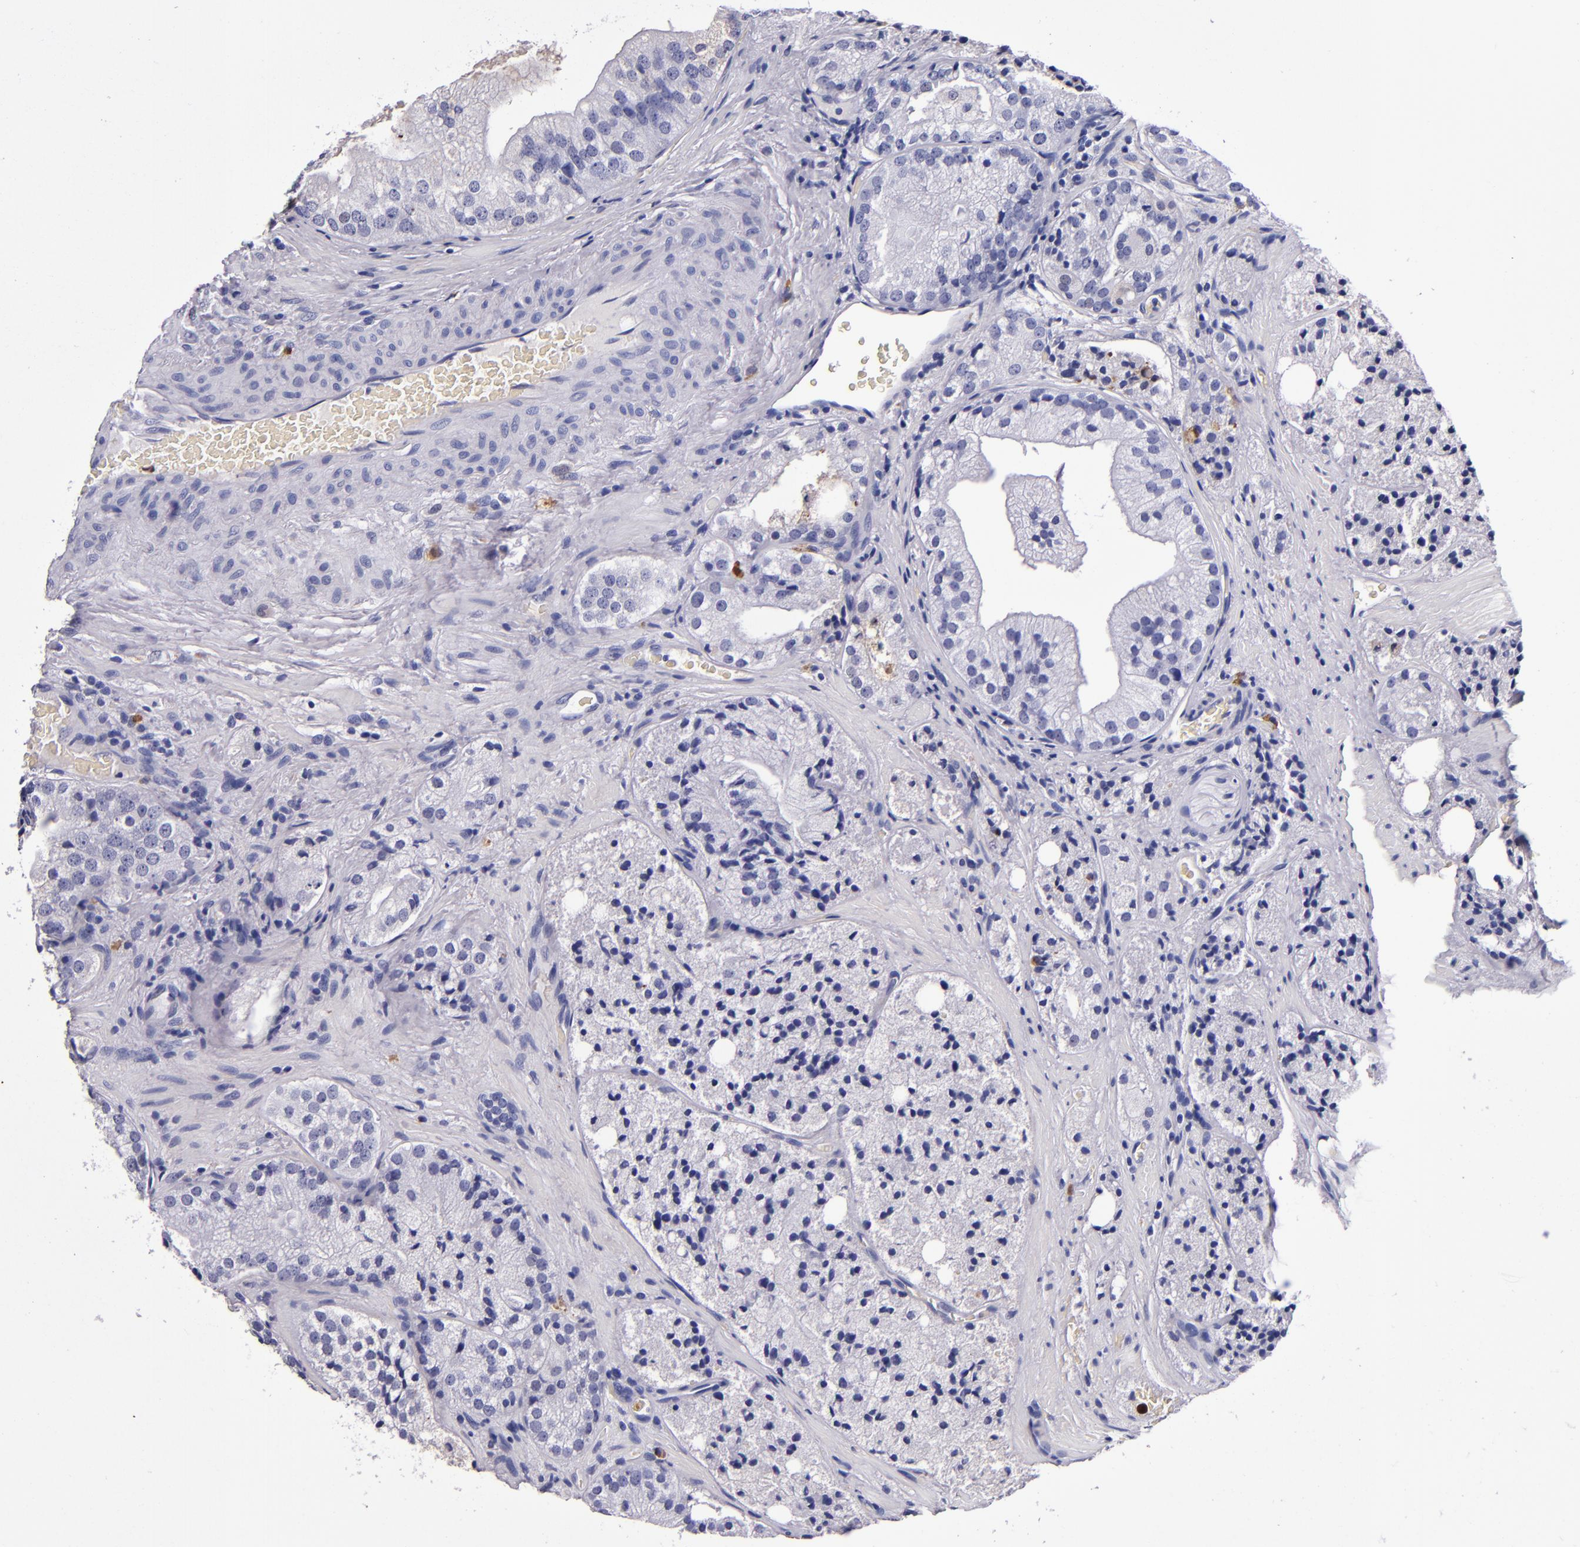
{"staining": {"intensity": "negative", "quantity": "none", "location": "none"}, "tissue": "prostate cancer", "cell_type": "Tumor cells", "image_type": "cancer", "snomed": [{"axis": "morphology", "description": "Adenocarcinoma, Low grade"}, {"axis": "topography", "description": "Prostate"}], "caption": "An image of prostate low-grade adenocarcinoma stained for a protein exhibits no brown staining in tumor cells.", "gene": "S100A8", "patient": {"sex": "male", "age": 60}}